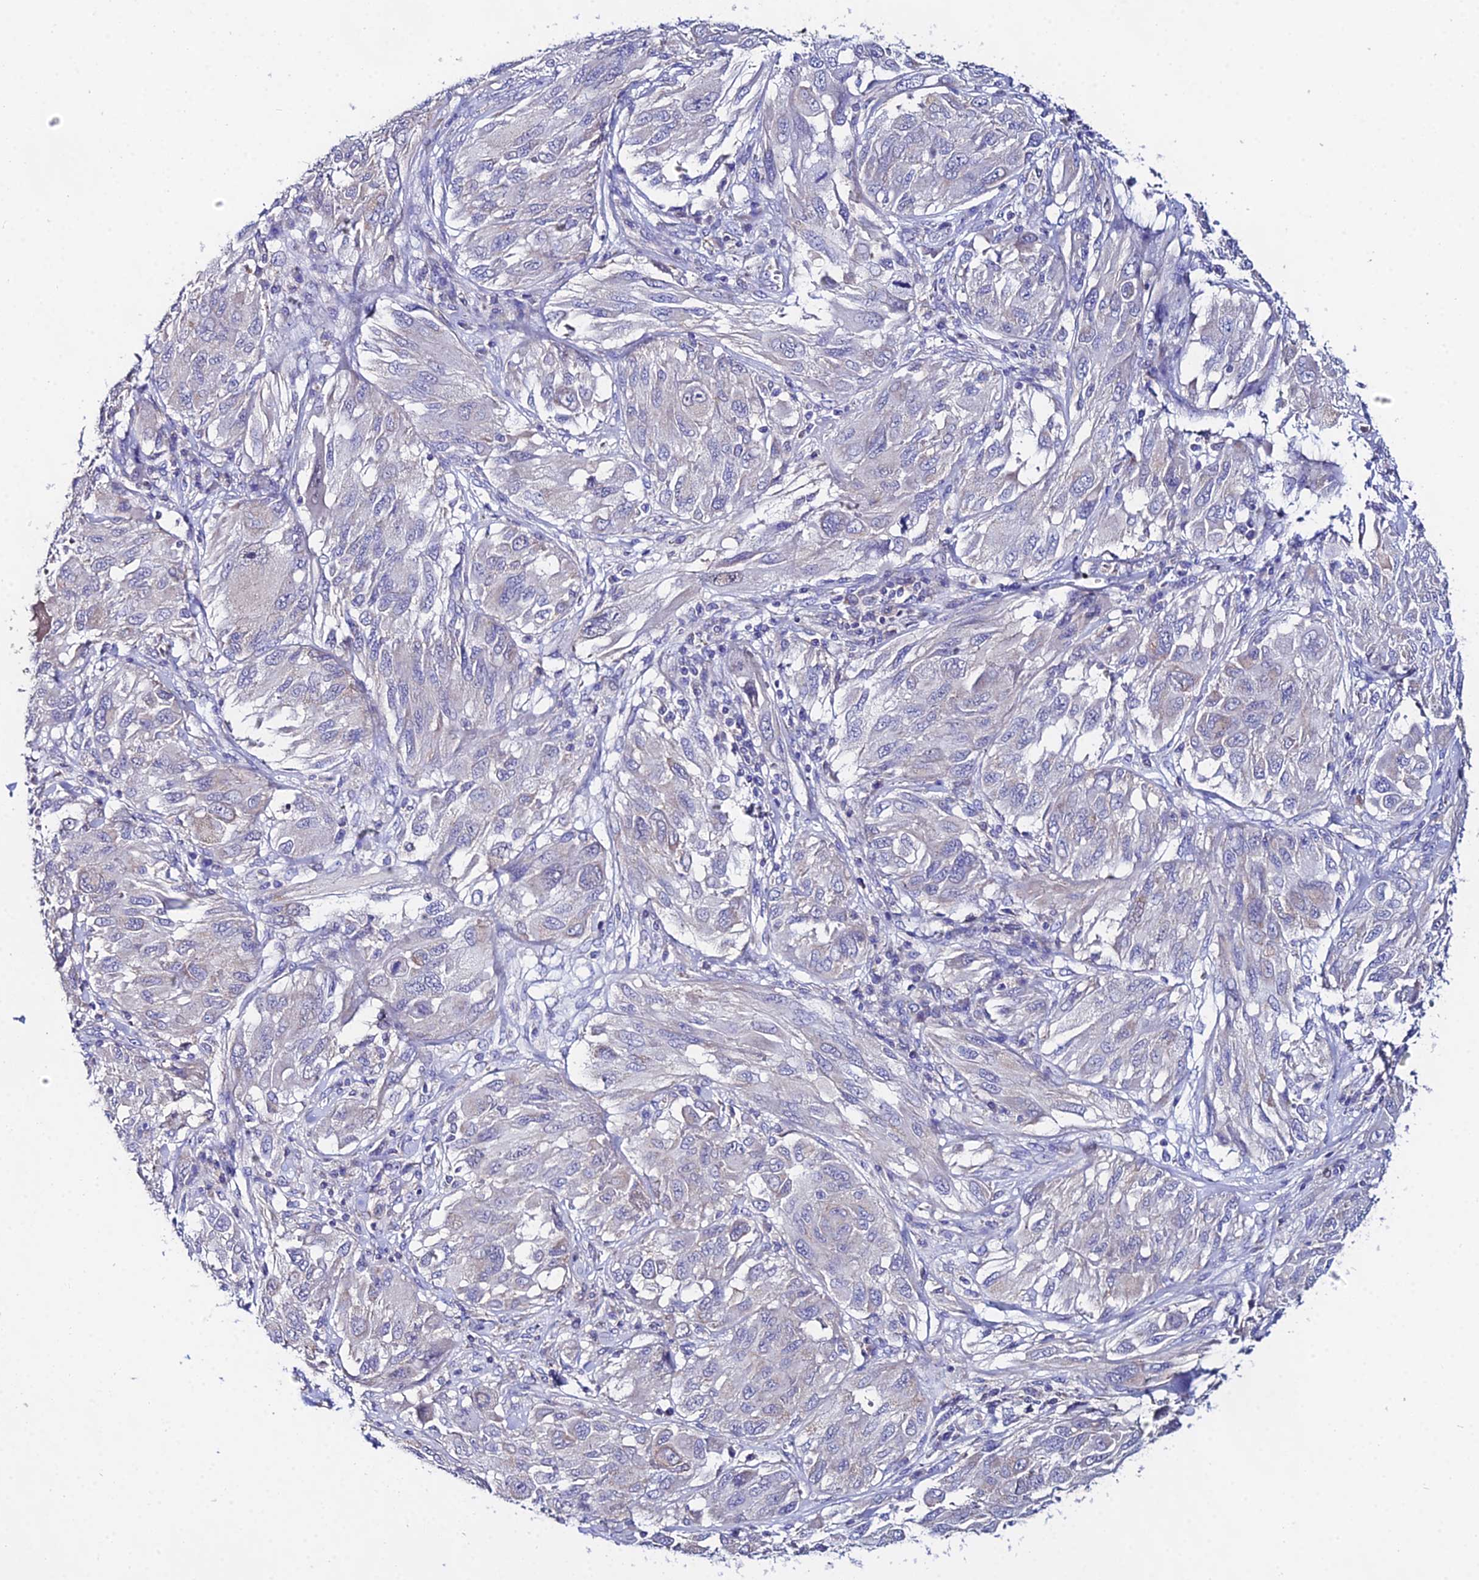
{"staining": {"intensity": "negative", "quantity": "none", "location": "none"}, "tissue": "melanoma", "cell_type": "Tumor cells", "image_type": "cancer", "snomed": [{"axis": "morphology", "description": "Malignant melanoma, NOS"}, {"axis": "topography", "description": "Skin"}], "caption": "IHC histopathology image of neoplastic tissue: melanoma stained with DAB exhibits no significant protein staining in tumor cells.", "gene": "PPP2R2C", "patient": {"sex": "female", "age": 91}}